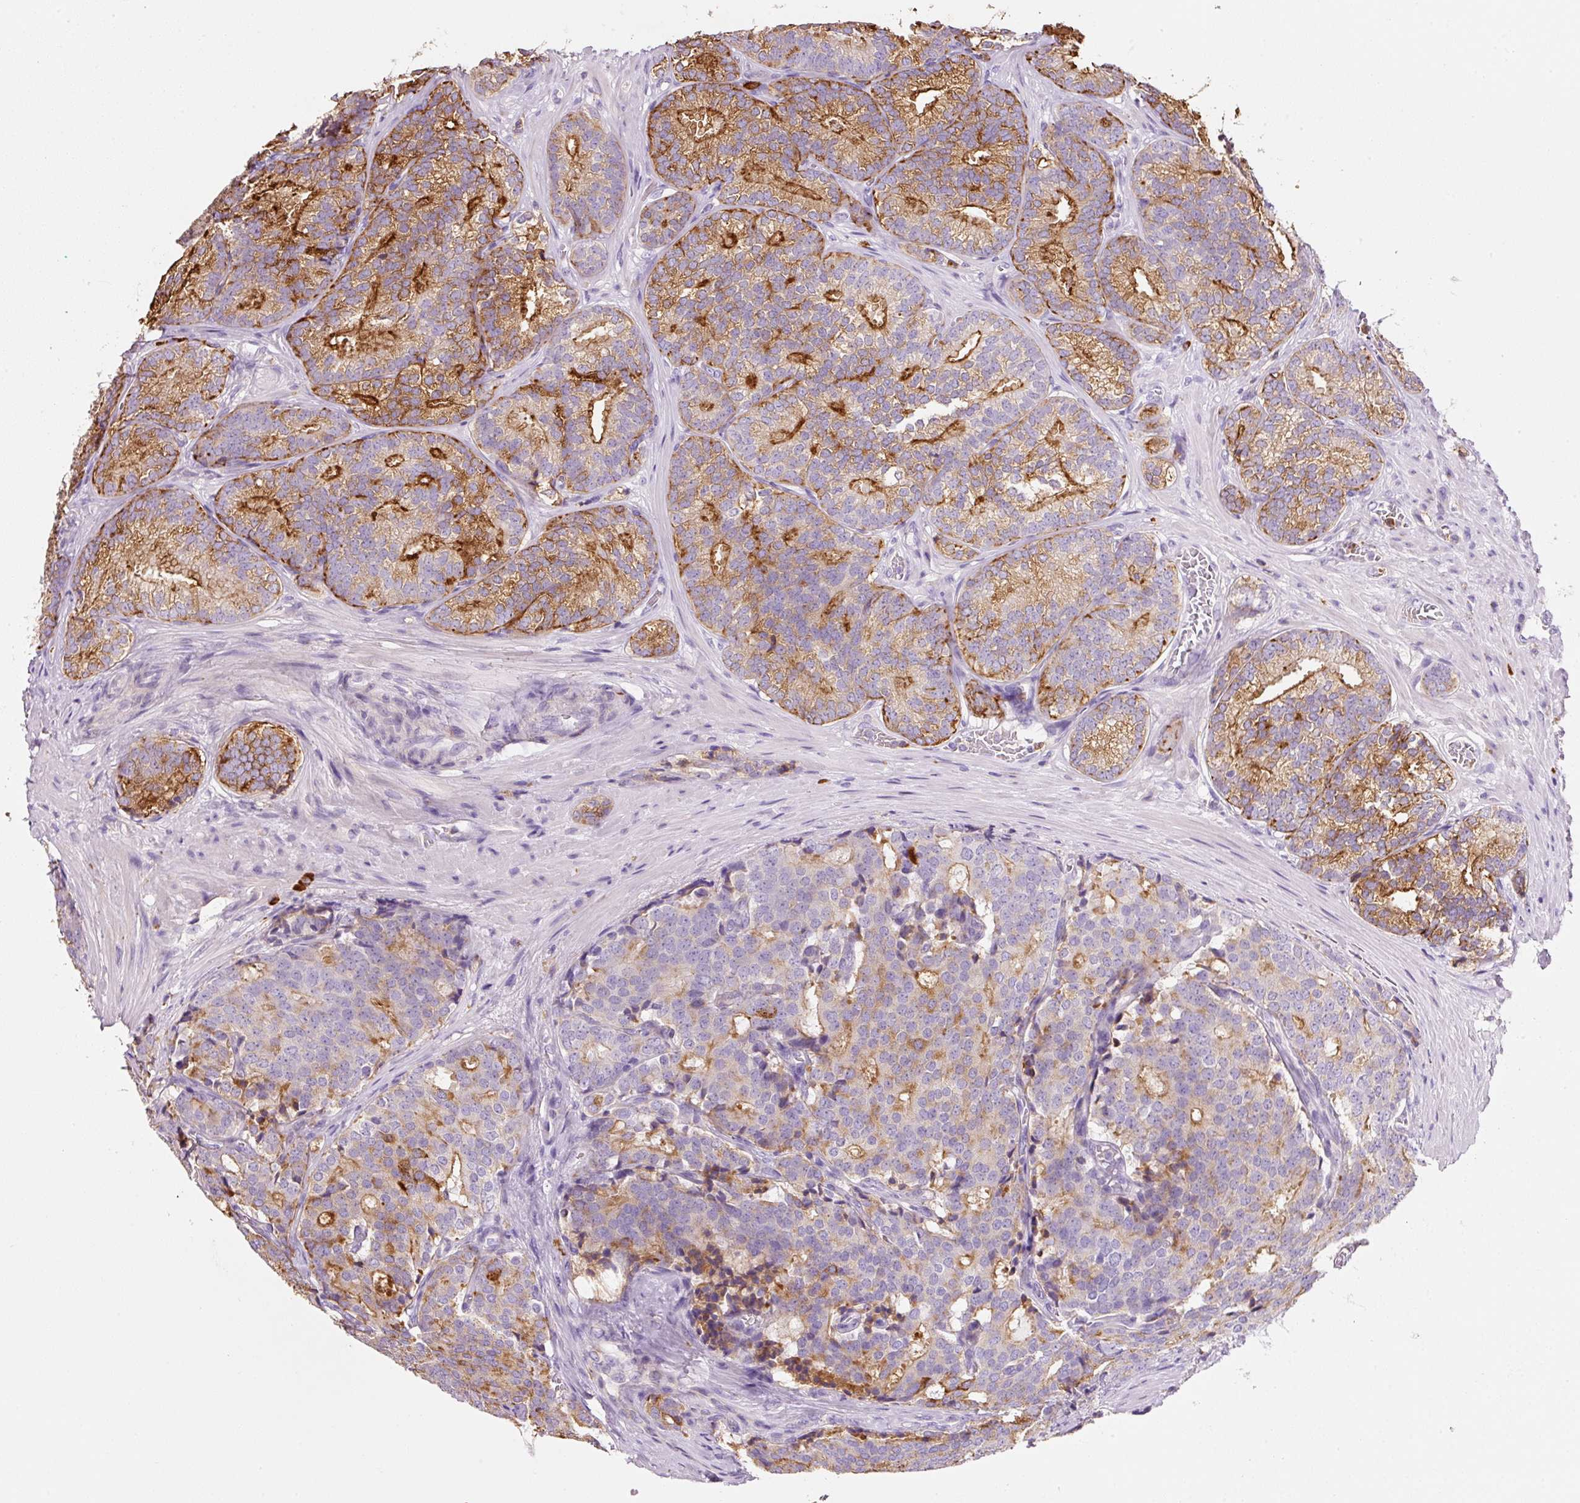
{"staining": {"intensity": "moderate", "quantity": "25%-75%", "location": "cytoplasmic/membranous"}, "tissue": "prostate cancer", "cell_type": "Tumor cells", "image_type": "cancer", "snomed": [{"axis": "morphology", "description": "Adenocarcinoma, High grade"}, {"axis": "topography", "description": "Prostate"}], "caption": "The histopathology image demonstrates staining of adenocarcinoma (high-grade) (prostate), revealing moderate cytoplasmic/membranous protein staining (brown color) within tumor cells.", "gene": "TMC8", "patient": {"sex": "male", "age": 63}}